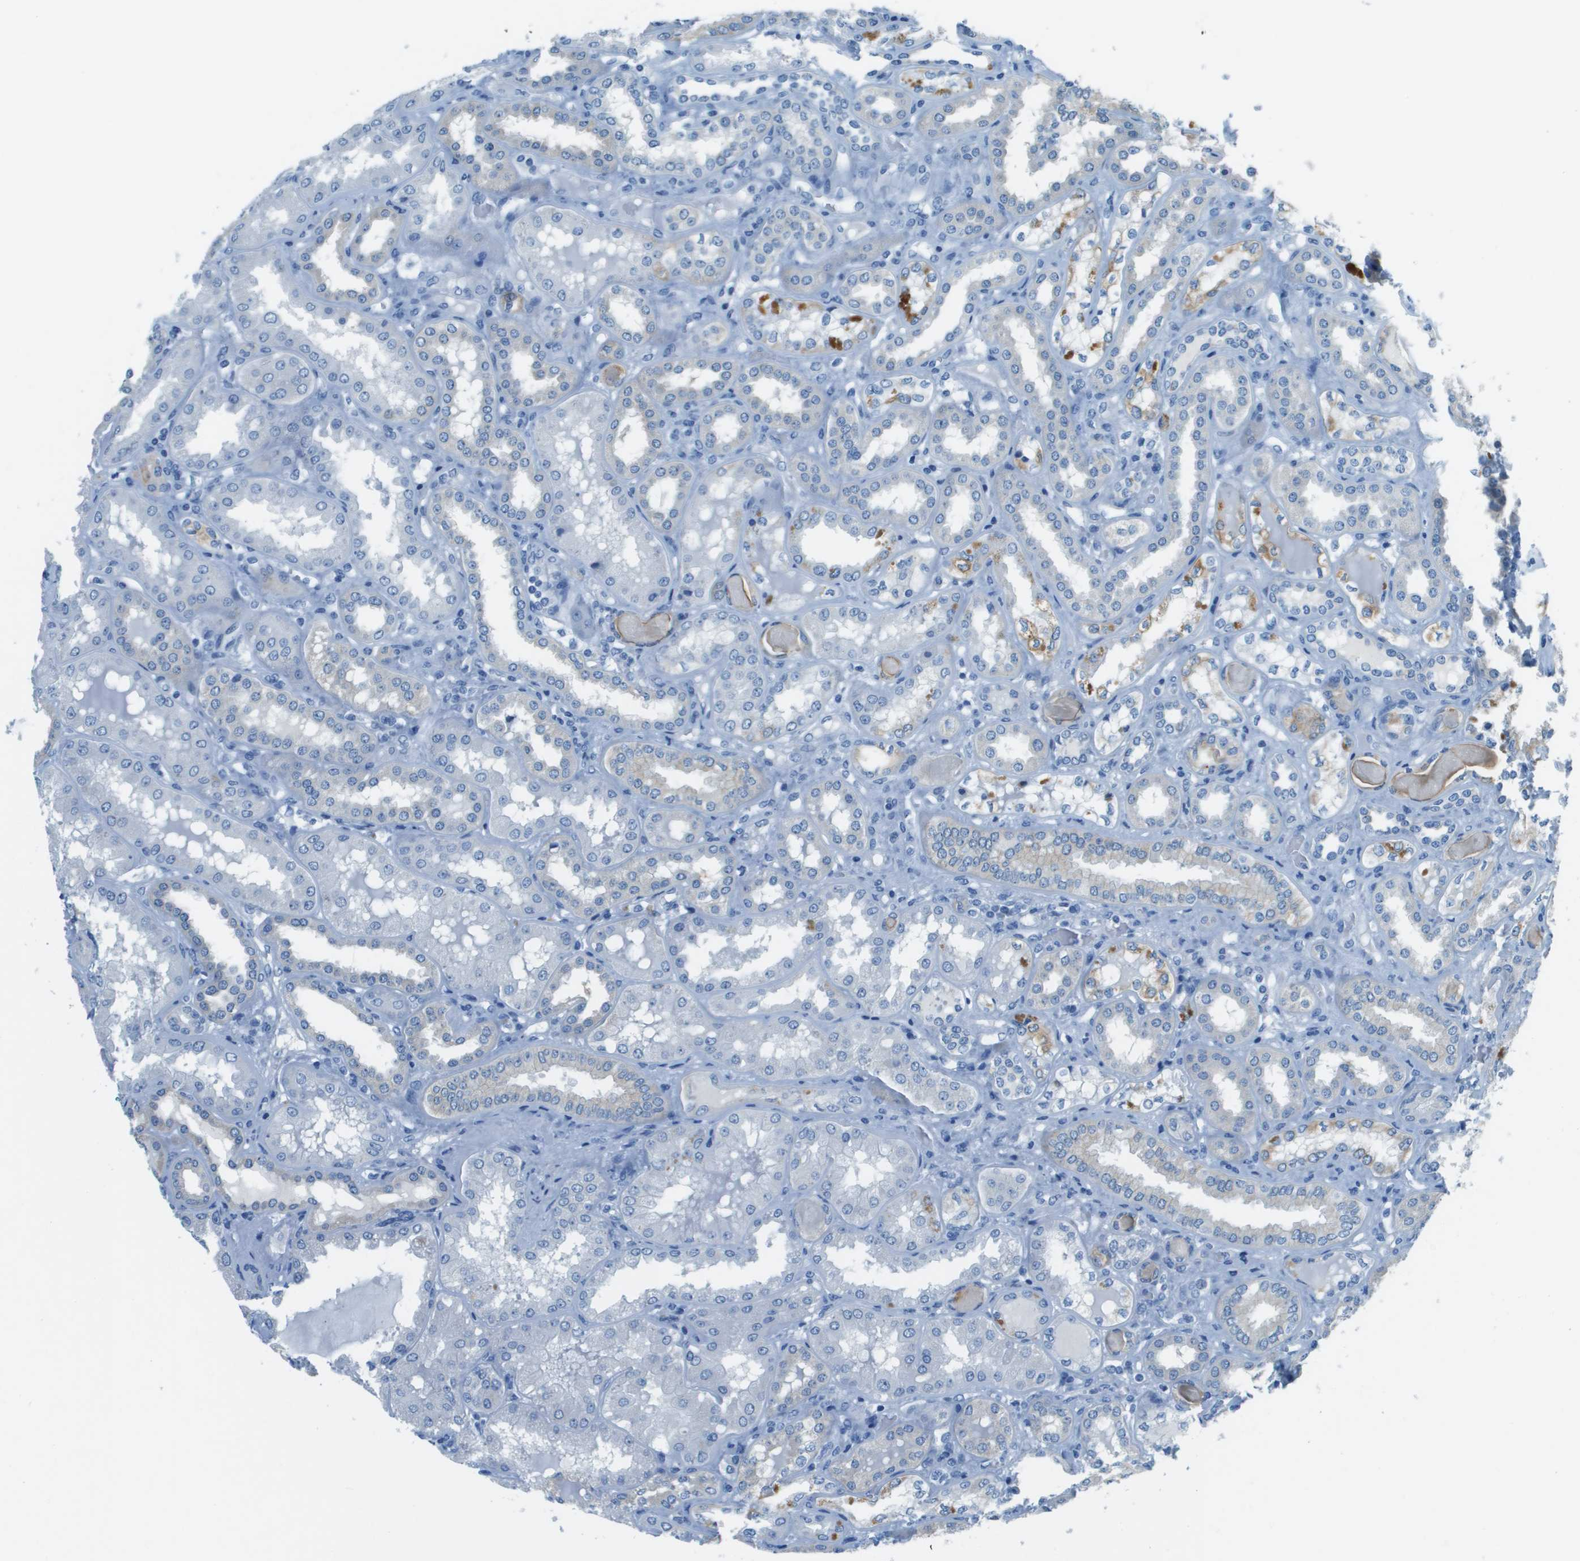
{"staining": {"intensity": "negative", "quantity": "none", "location": "none"}, "tissue": "kidney", "cell_type": "Cells in glomeruli", "image_type": "normal", "snomed": [{"axis": "morphology", "description": "Normal tissue, NOS"}, {"axis": "topography", "description": "Kidney"}], "caption": "The image reveals no staining of cells in glomeruli in benign kidney.", "gene": "SLC16A10", "patient": {"sex": "female", "age": 56}}